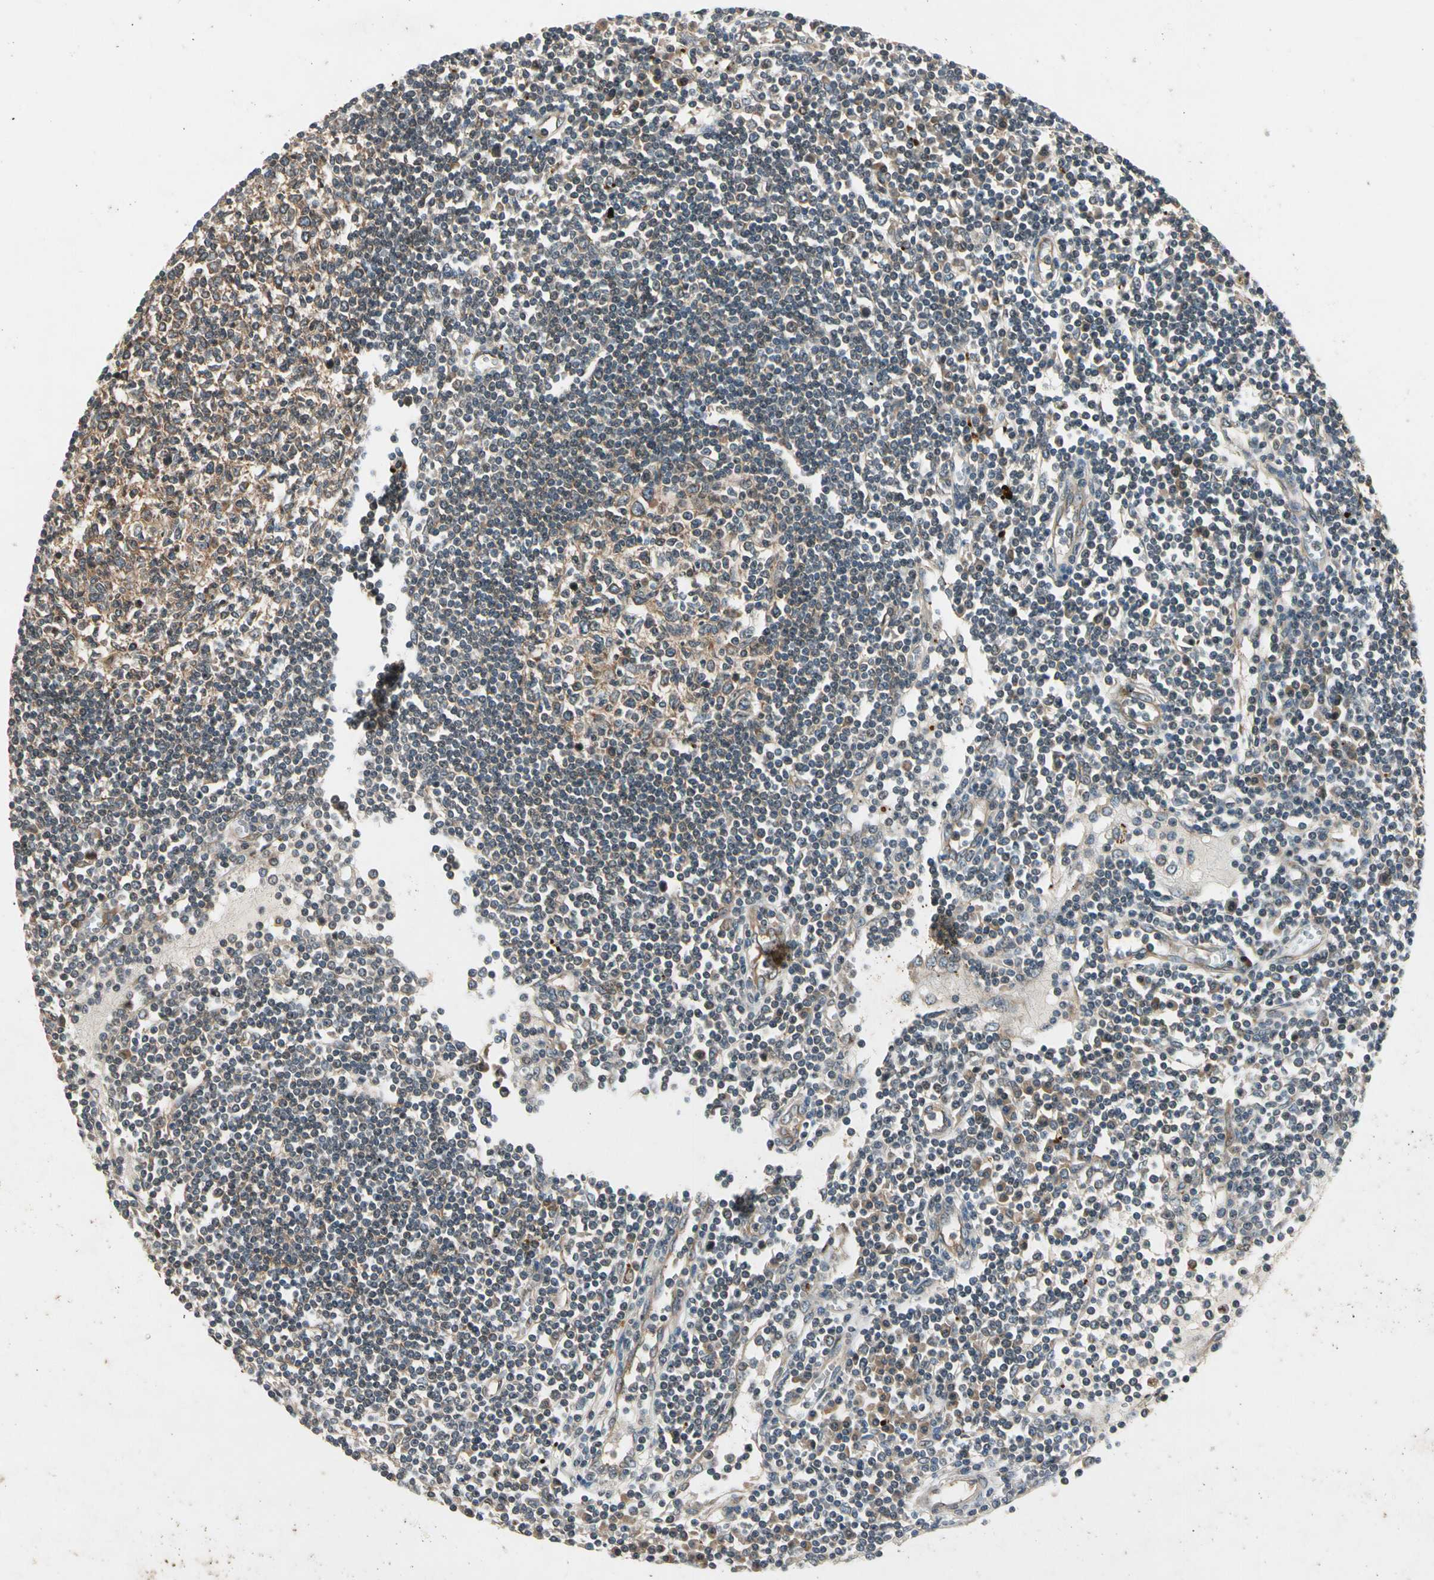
{"staining": {"intensity": "weak", "quantity": ">75%", "location": "cytoplasmic/membranous"}, "tissue": "lymph node", "cell_type": "Germinal center cells", "image_type": "normal", "snomed": [{"axis": "morphology", "description": "Normal tissue, NOS"}, {"axis": "topography", "description": "Lymph node"}], "caption": "IHC image of normal lymph node stained for a protein (brown), which reveals low levels of weak cytoplasmic/membranous expression in approximately >75% of germinal center cells.", "gene": "ROCK2", "patient": {"sex": "female", "age": 62}}